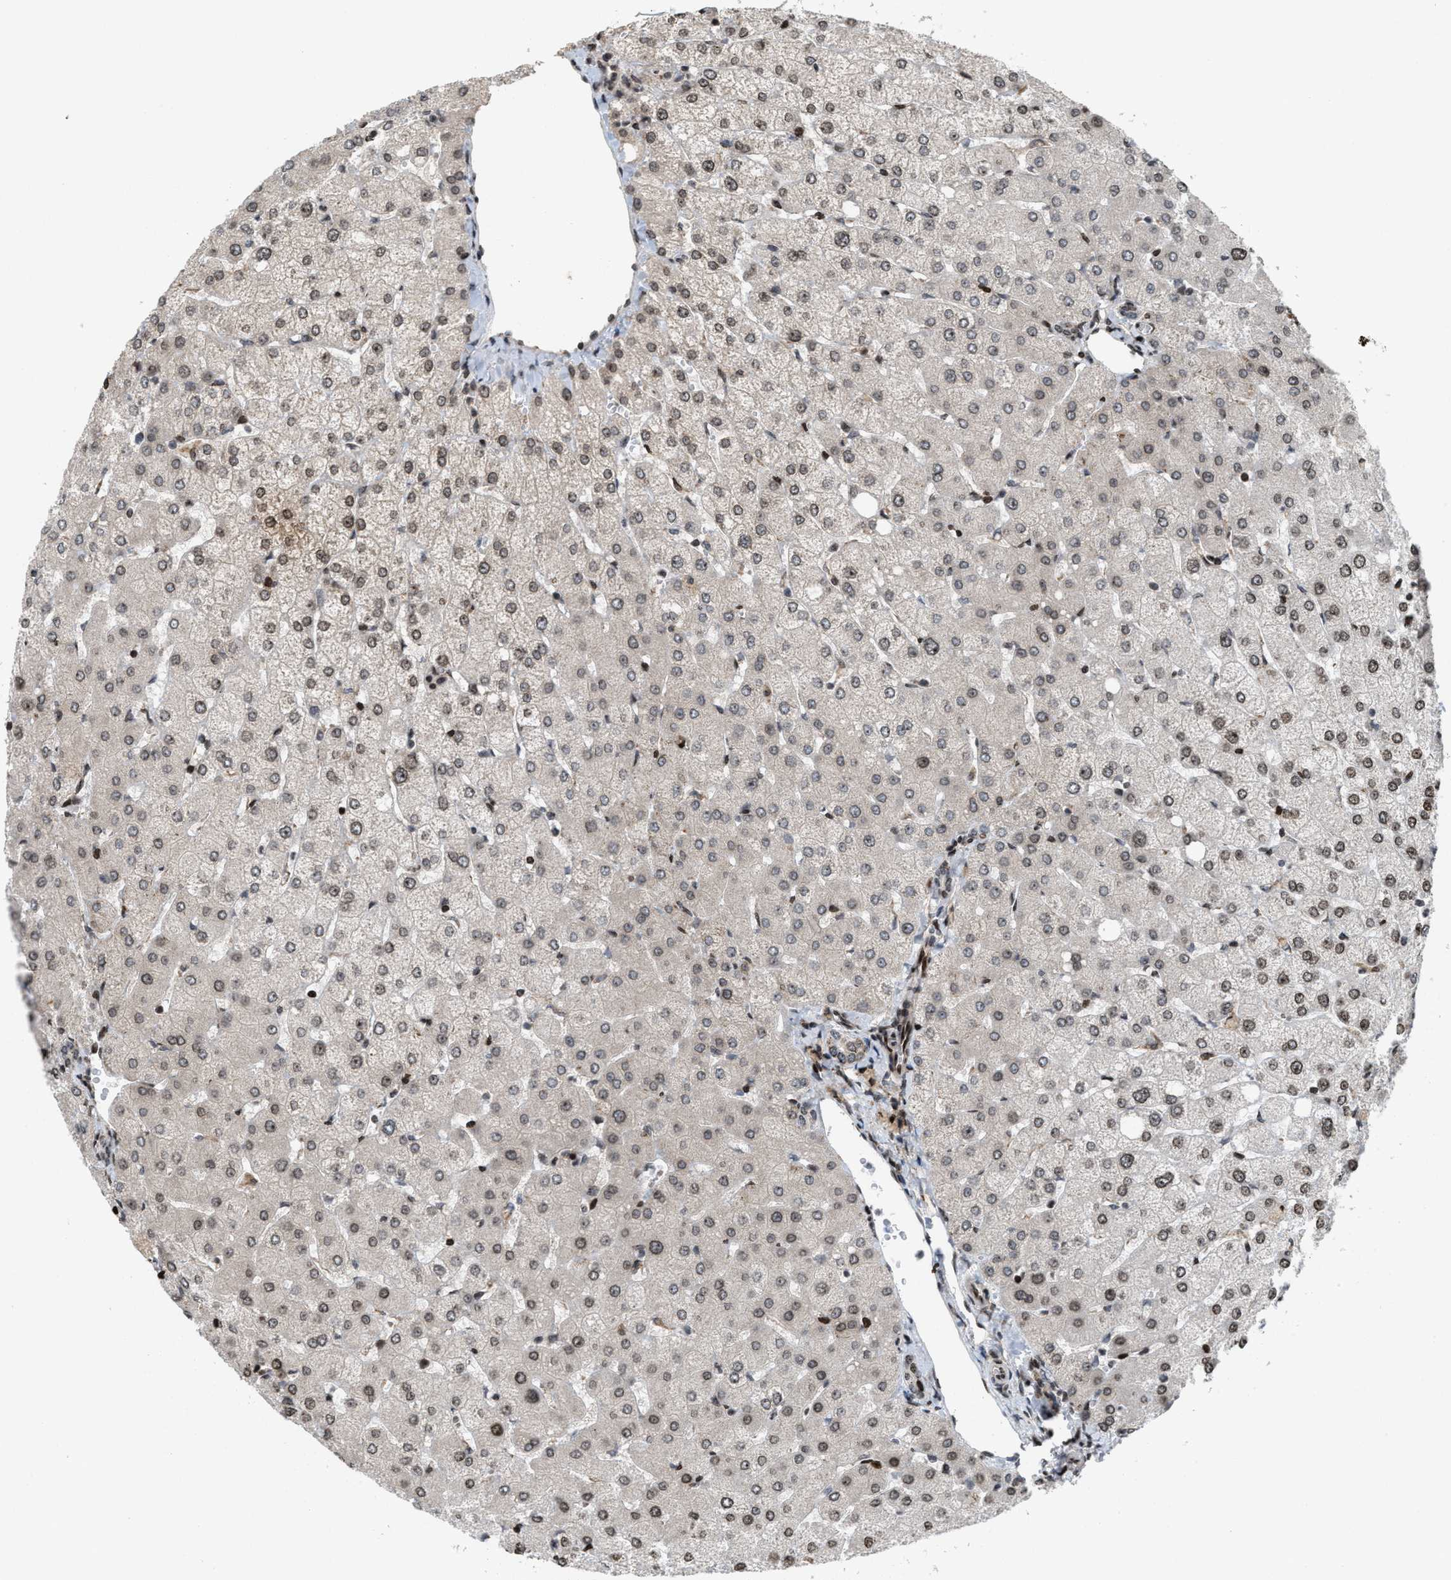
{"staining": {"intensity": "moderate", "quantity": "25%-75%", "location": "nuclear"}, "tissue": "liver", "cell_type": "Cholangiocytes", "image_type": "normal", "snomed": [{"axis": "morphology", "description": "Normal tissue, NOS"}, {"axis": "topography", "description": "Liver"}], "caption": "Human liver stained for a protein (brown) demonstrates moderate nuclear positive staining in approximately 25%-75% of cholangiocytes.", "gene": "PDZD2", "patient": {"sex": "female", "age": 54}}